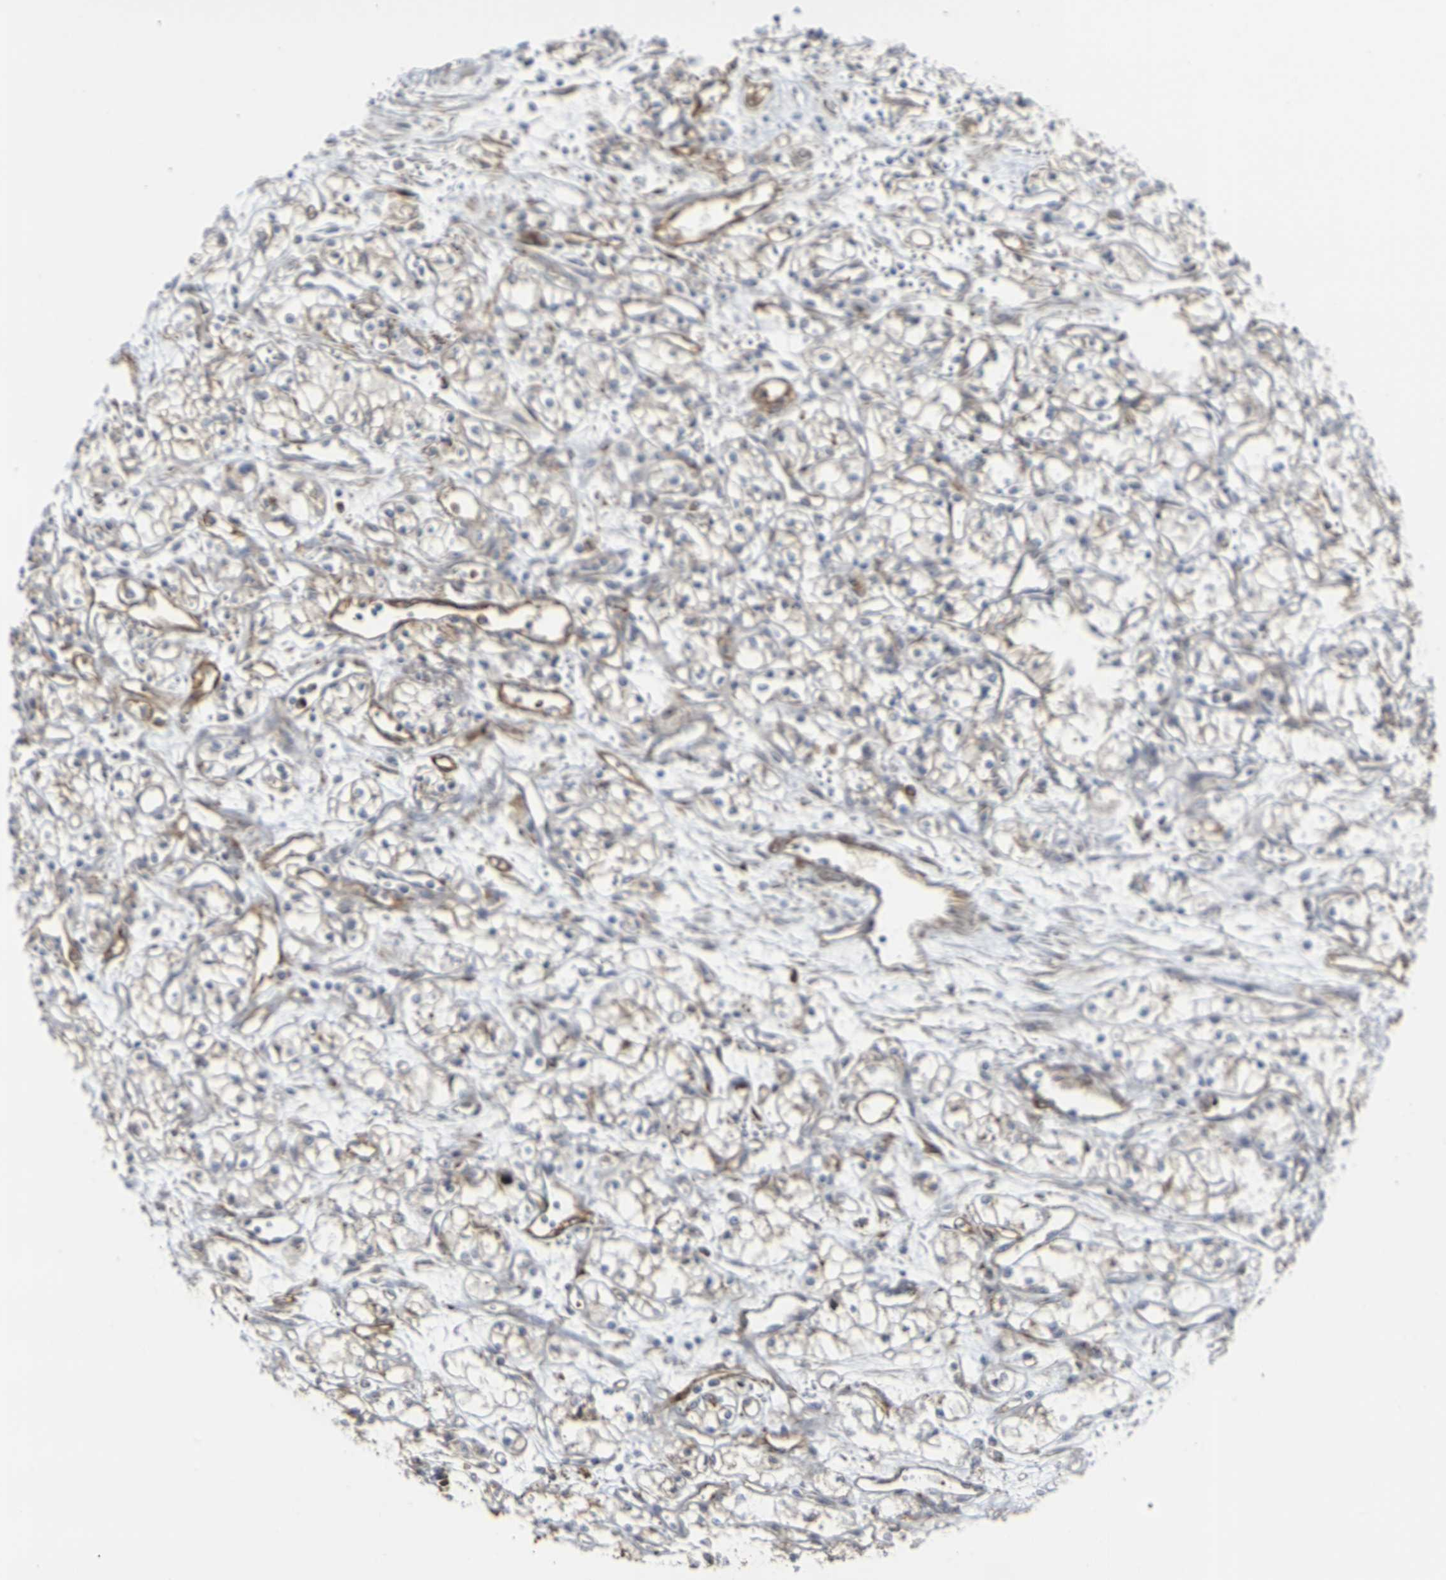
{"staining": {"intensity": "weak", "quantity": "<25%", "location": "cytoplasmic/membranous"}, "tissue": "renal cancer", "cell_type": "Tumor cells", "image_type": "cancer", "snomed": [{"axis": "morphology", "description": "Normal tissue, NOS"}, {"axis": "morphology", "description": "Adenocarcinoma, NOS"}, {"axis": "topography", "description": "Kidney"}], "caption": "A histopathology image of adenocarcinoma (renal) stained for a protein displays no brown staining in tumor cells.", "gene": "MYOF", "patient": {"sex": "male", "age": 59}}